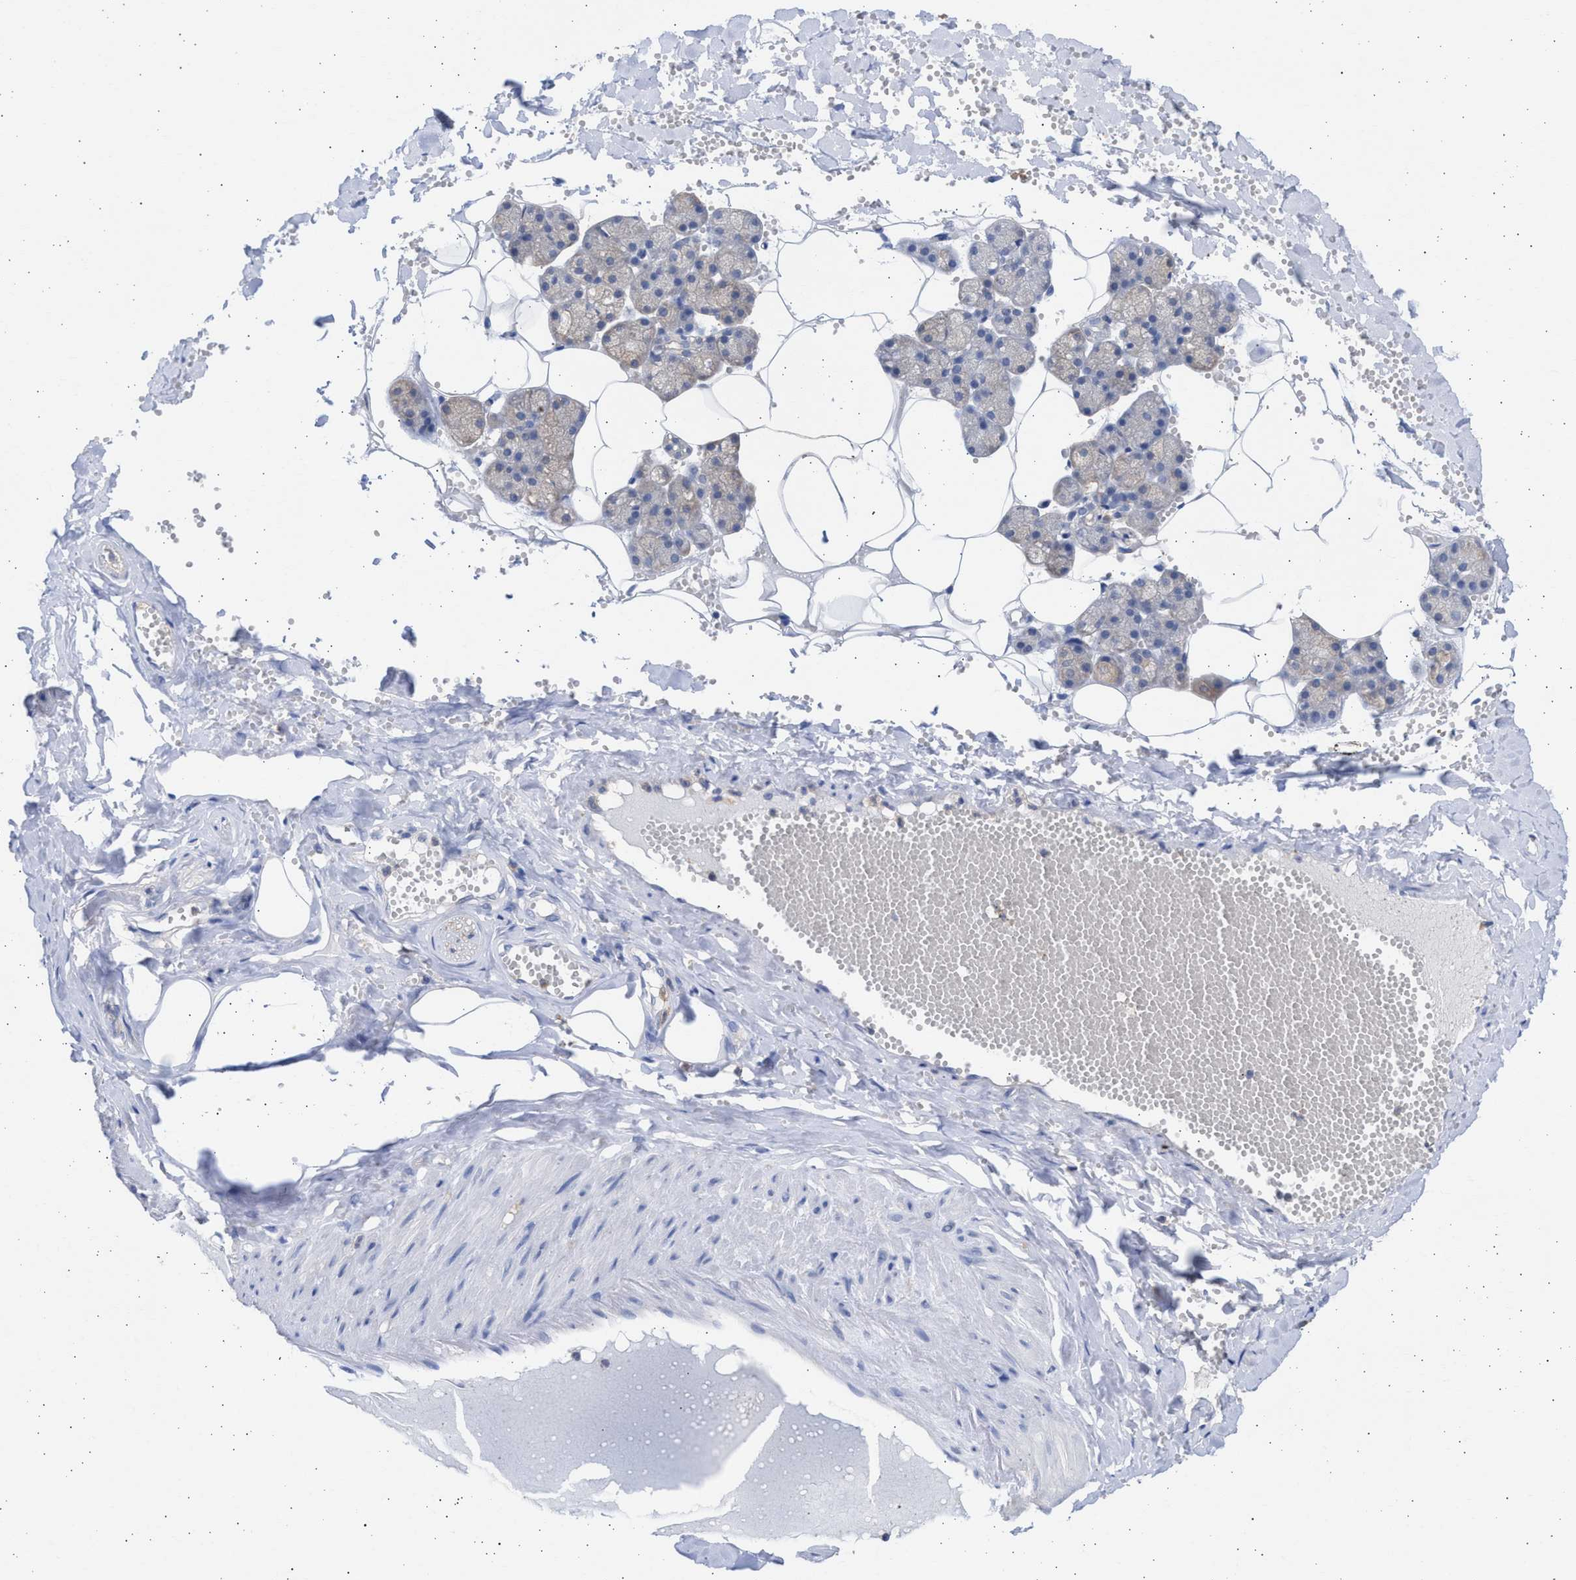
{"staining": {"intensity": "weak", "quantity": "25%-75%", "location": "cytoplasmic/membranous"}, "tissue": "salivary gland", "cell_type": "Glandular cells", "image_type": "normal", "snomed": [{"axis": "morphology", "description": "Normal tissue, NOS"}, {"axis": "topography", "description": "Salivary gland"}], "caption": "Immunohistochemical staining of normal salivary gland demonstrates low levels of weak cytoplasmic/membranous staining in about 25%-75% of glandular cells.", "gene": "ALDOC", "patient": {"sex": "male", "age": 62}}